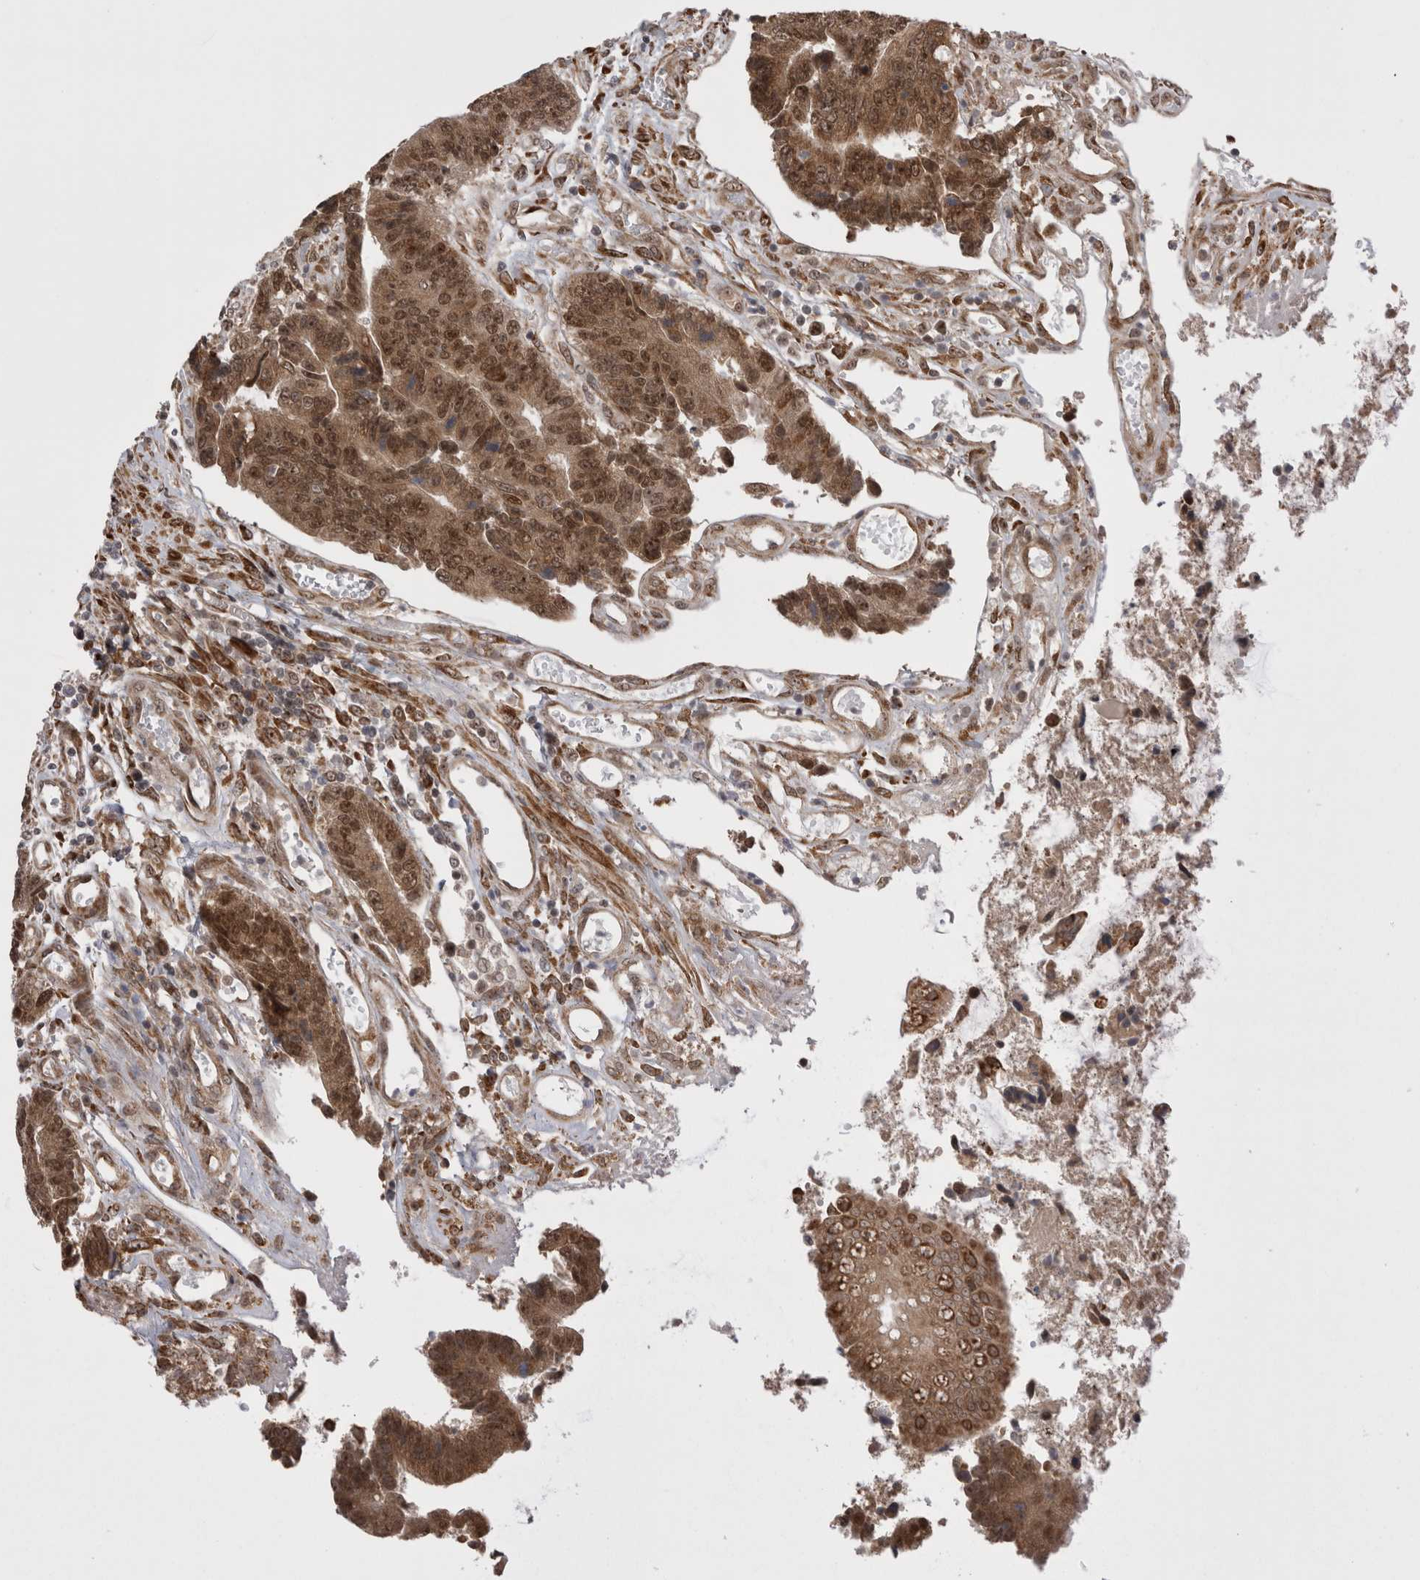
{"staining": {"intensity": "moderate", "quantity": ">75%", "location": "cytoplasmic/membranous,nuclear"}, "tissue": "colorectal cancer", "cell_type": "Tumor cells", "image_type": "cancer", "snomed": [{"axis": "morphology", "description": "Adenocarcinoma, NOS"}, {"axis": "topography", "description": "Rectum"}], "caption": "Human colorectal cancer (adenocarcinoma) stained with a protein marker demonstrates moderate staining in tumor cells.", "gene": "EXOSC4", "patient": {"sex": "male", "age": 84}}